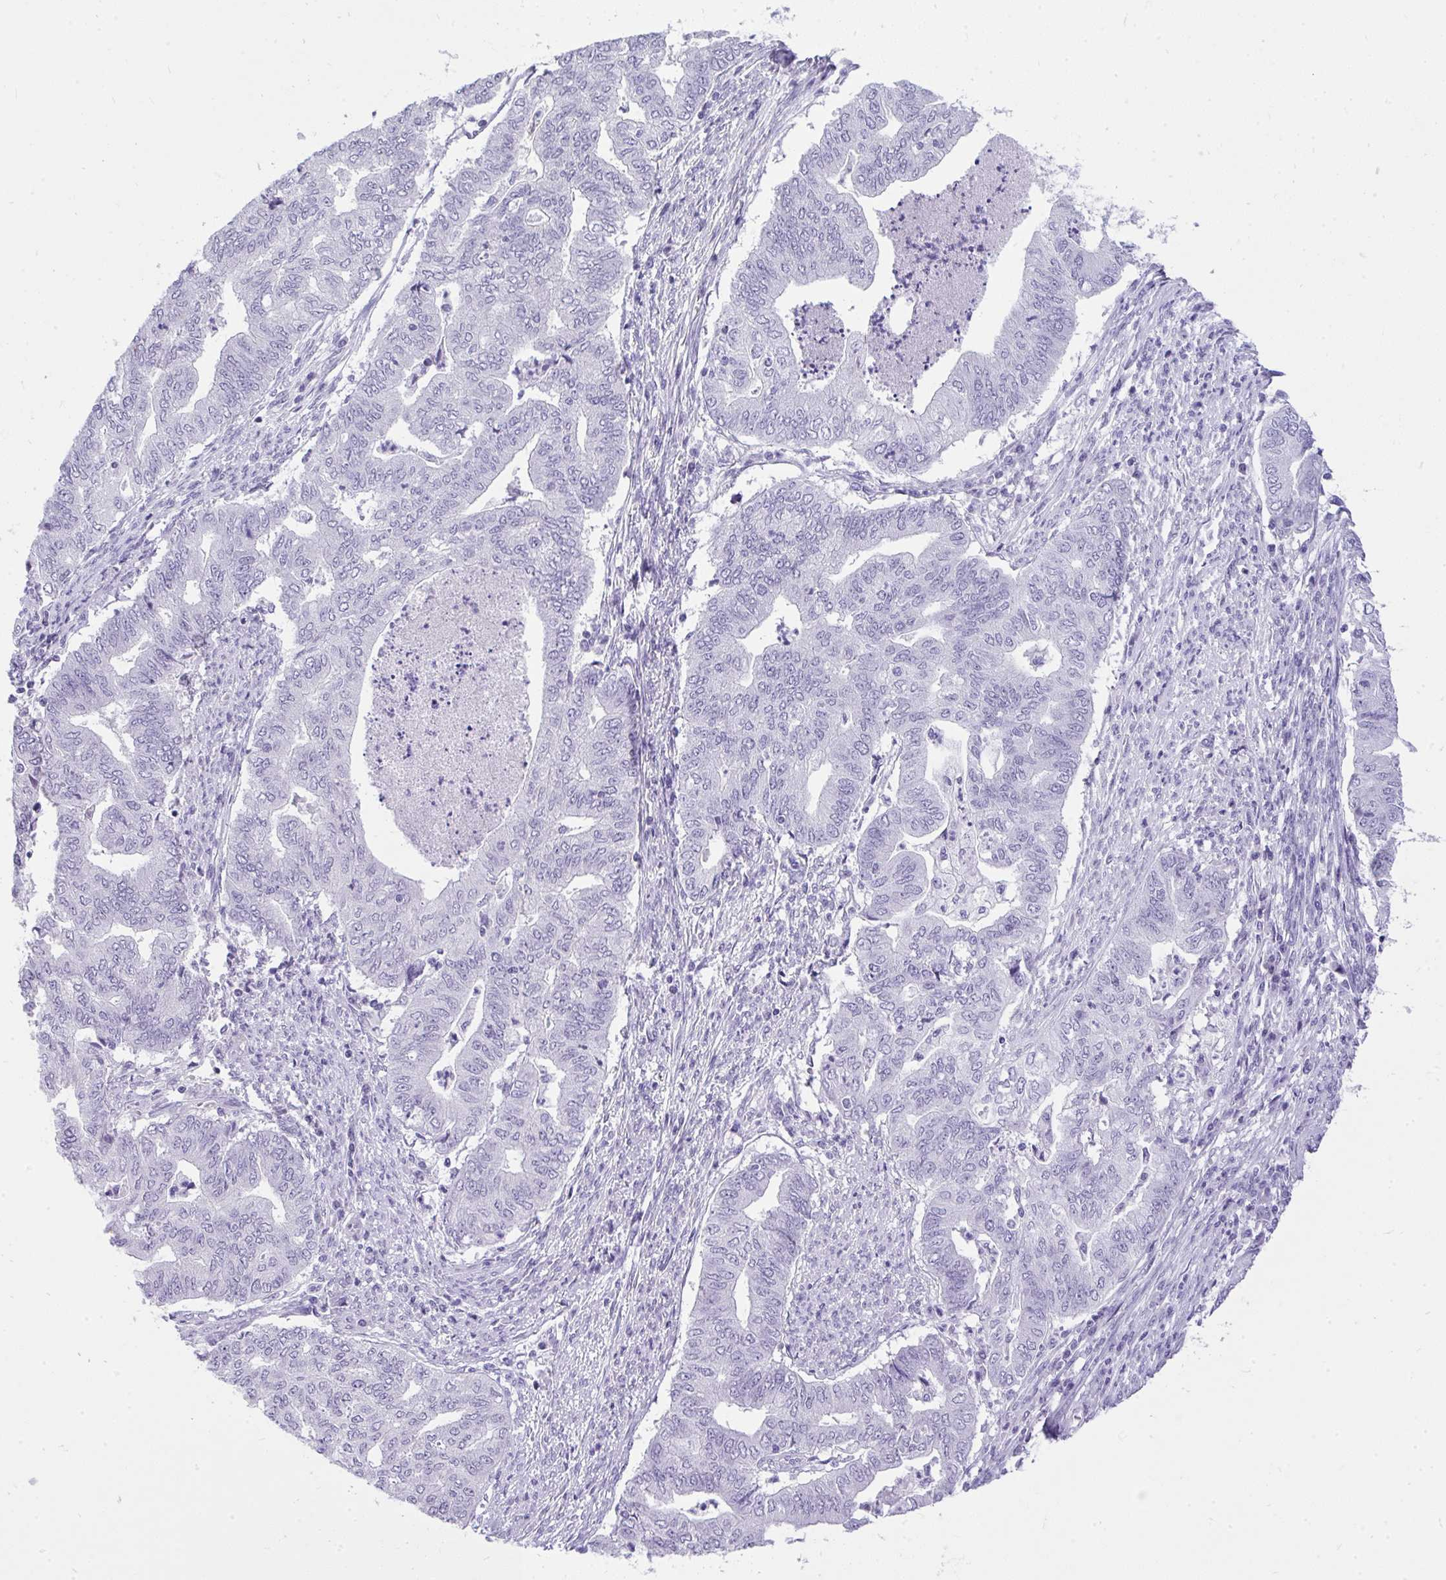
{"staining": {"intensity": "negative", "quantity": "none", "location": "none"}, "tissue": "endometrial cancer", "cell_type": "Tumor cells", "image_type": "cancer", "snomed": [{"axis": "morphology", "description": "Adenocarcinoma, NOS"}, {"axis": "topography", "description": "Endometrium"}], "caption": "Adenocarcinoma (endometrial) was stained to show a protein in brown. There is no significant positivity in tumor cells.", "gene": "PRM2", "patient": {"sex": "female", "age": 79}}